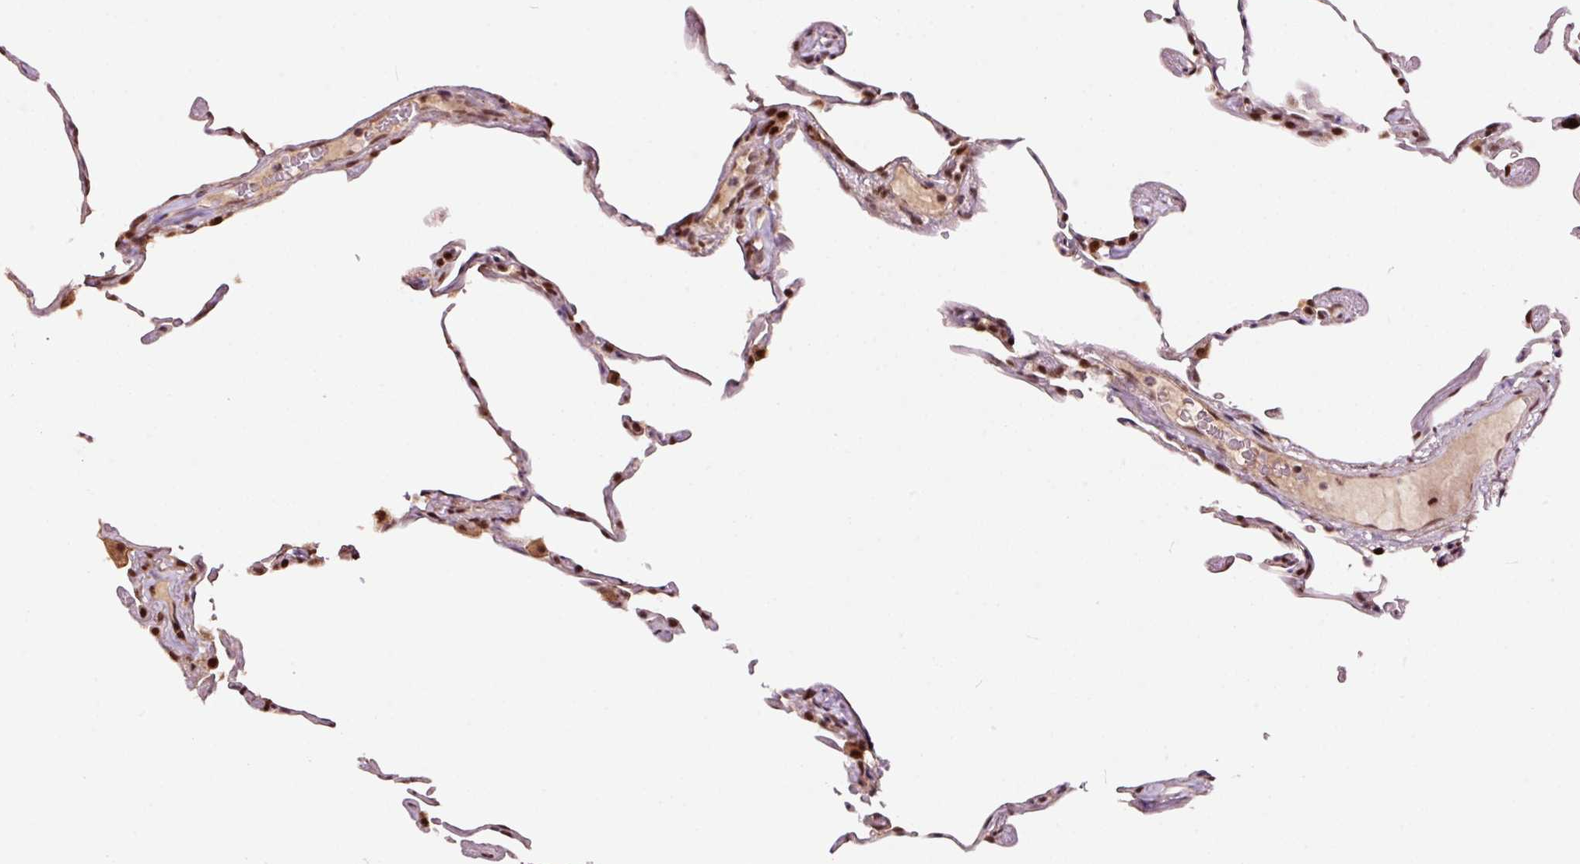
{"staining": {"intensity": "moderate", "quantity": "25%-75%", "location": "nuclear"}, "tissue": "lung", "cell_type": "Alveolar cells", "image_type": "normal", "snomed": [{"axis": "morphology", "description": "Normal tissue, NOS"}, {"axis": "topography", "description": "Lung"}], "caption": "Human lung stained with a brown dye reveals moderate nuclear positive positivity in approximately 25%-75% of alveolar cells.", "gene": "RFC4", "patient": {"sex": "female", "age": 57}}